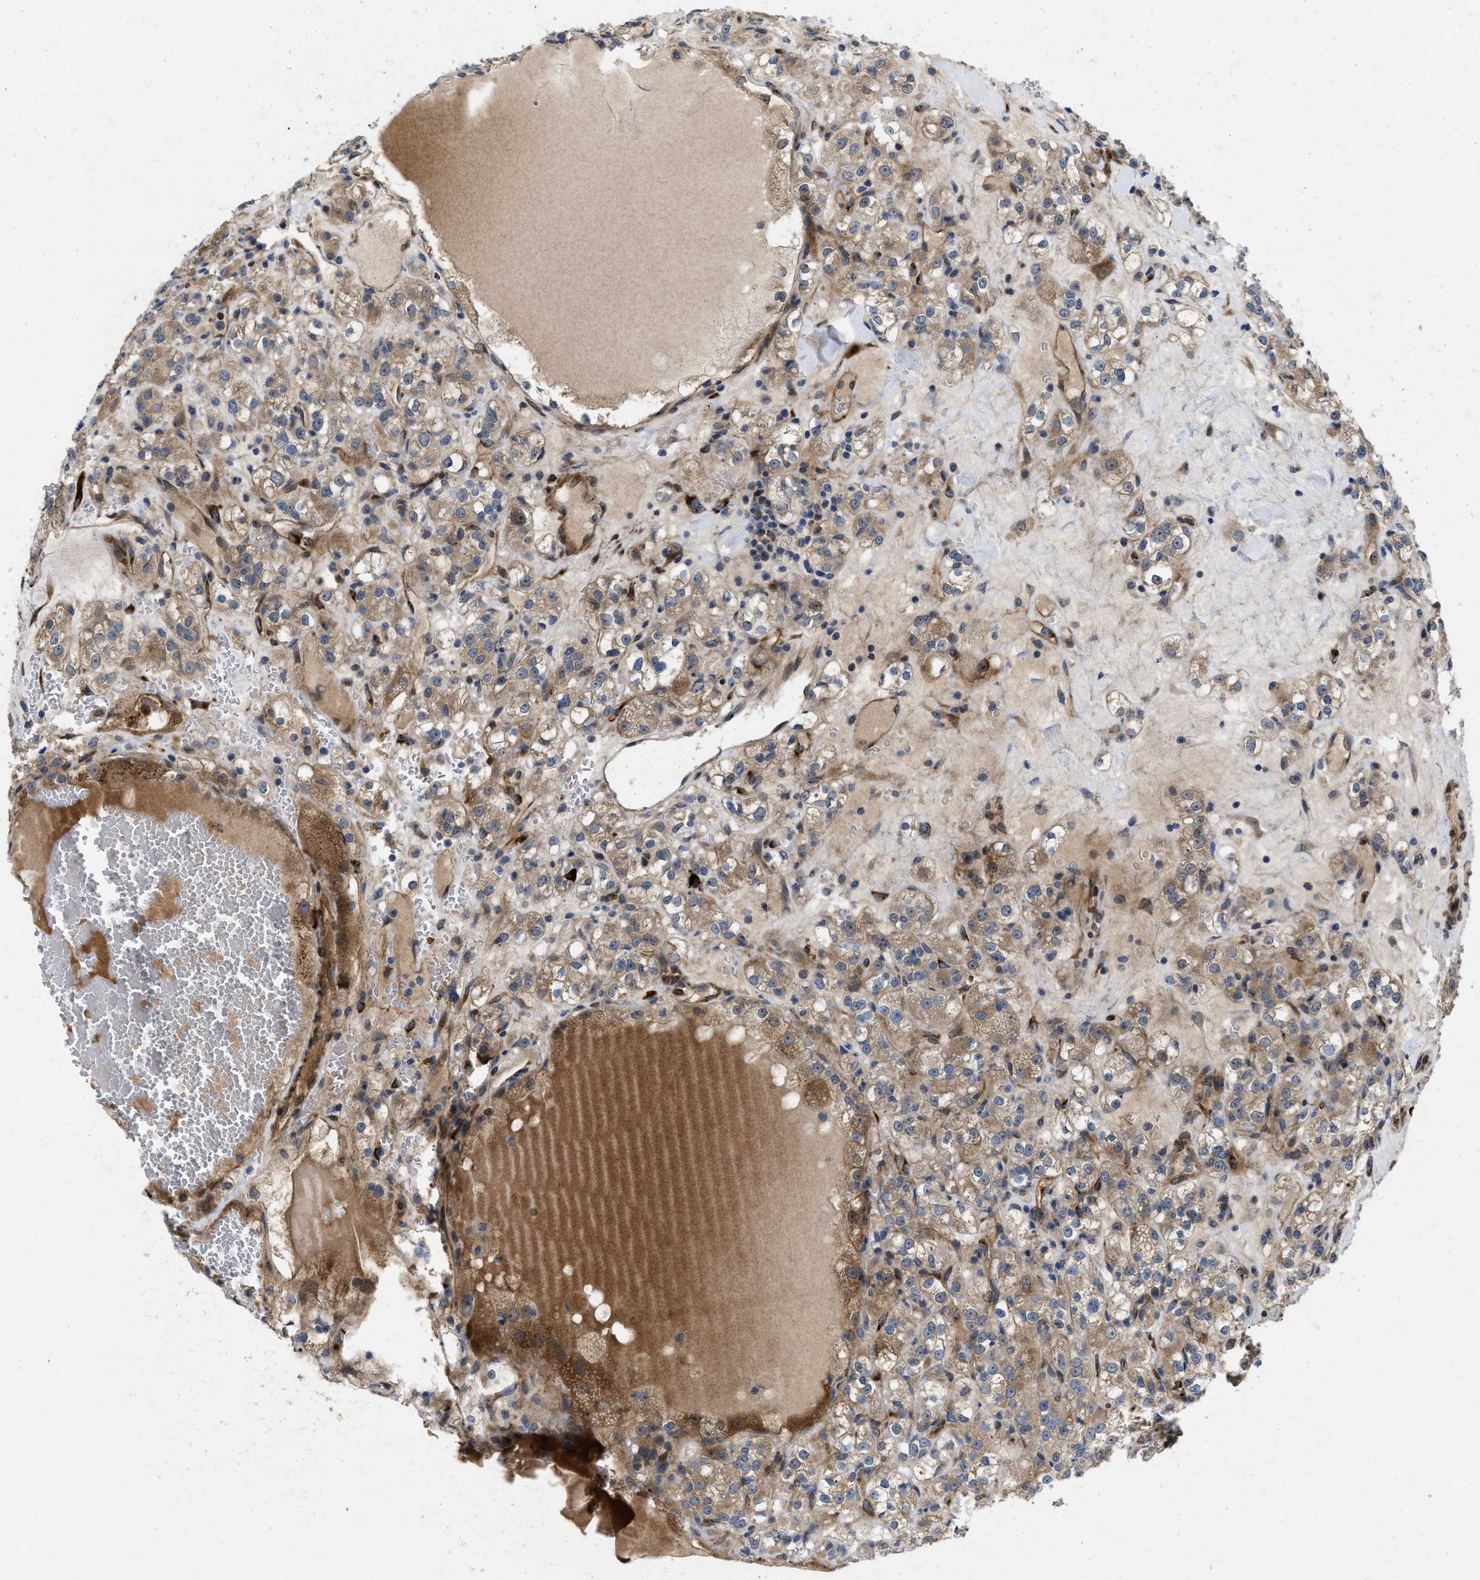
{"staining": {"intensity": "moderate", "quantity": "25%-75%", "location": "cytoplasmic/membranous"}, "tissue": "renal cancer", "cell_type": "Tumor cells", "image_type": "cancer", "snomed": [{"axis": "morphology", "description": "Normal tissue, NOS"}, {"axis": "morphology", "description": "Adenocarcinoma, NOS"}, {"axis": "topography", "description": "Kidney"}], "caption": "A brown stain shows moderate cytoplasmic/membranous staining of a protein in human renal adenocarcinoma tumor cells. (Brightfield microscopy of DAB IHC at high magnification).", "gene": "HSPA12B", "patient": {"sex": "male", "age": 61}}